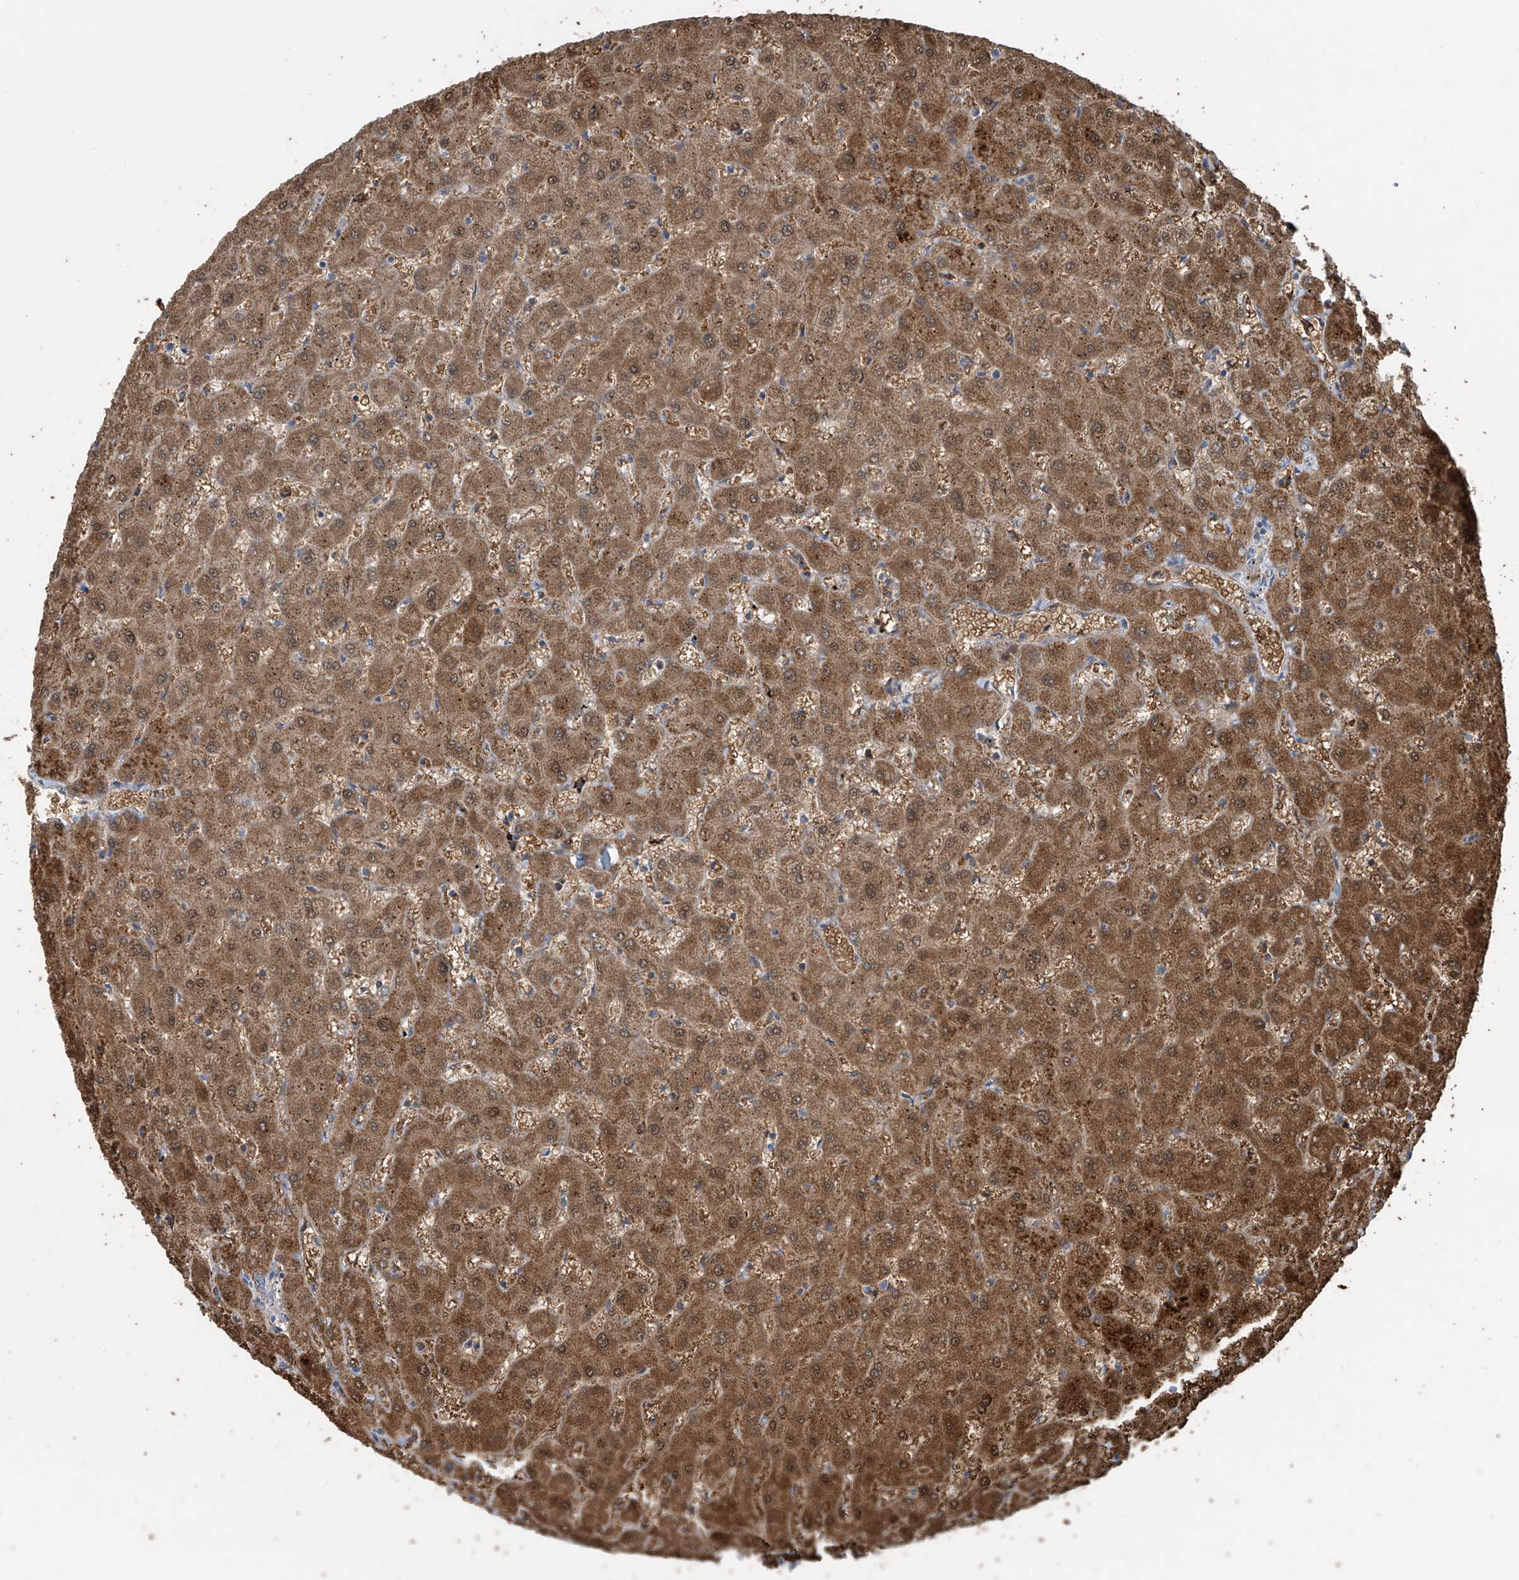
{"staining": {"intensity": "moderate", "quantity": ">75%", "location": "cytoplasmic/membranous"}, "tissue": "liver", "cell_type": "Cholangiocytes", "image_type": "normal", "snomed": [{"axis": "morphology", "description": "Normal tissue, NOS"}, {"axis": "topography", "description": "Liver"}], "caption": "High-magnification brightfield microscopy of normal liver stained with DAB (3,3'-diaminobenzidine) (brown) and counterstained with hematoxylin (blue). cholangiocytes exhibit moderate cytoplasmic/membranous expression is identified in approximately>75% of cells.", "gene": "COMMD1", "patient": {"sex": "female", "age": 63}}